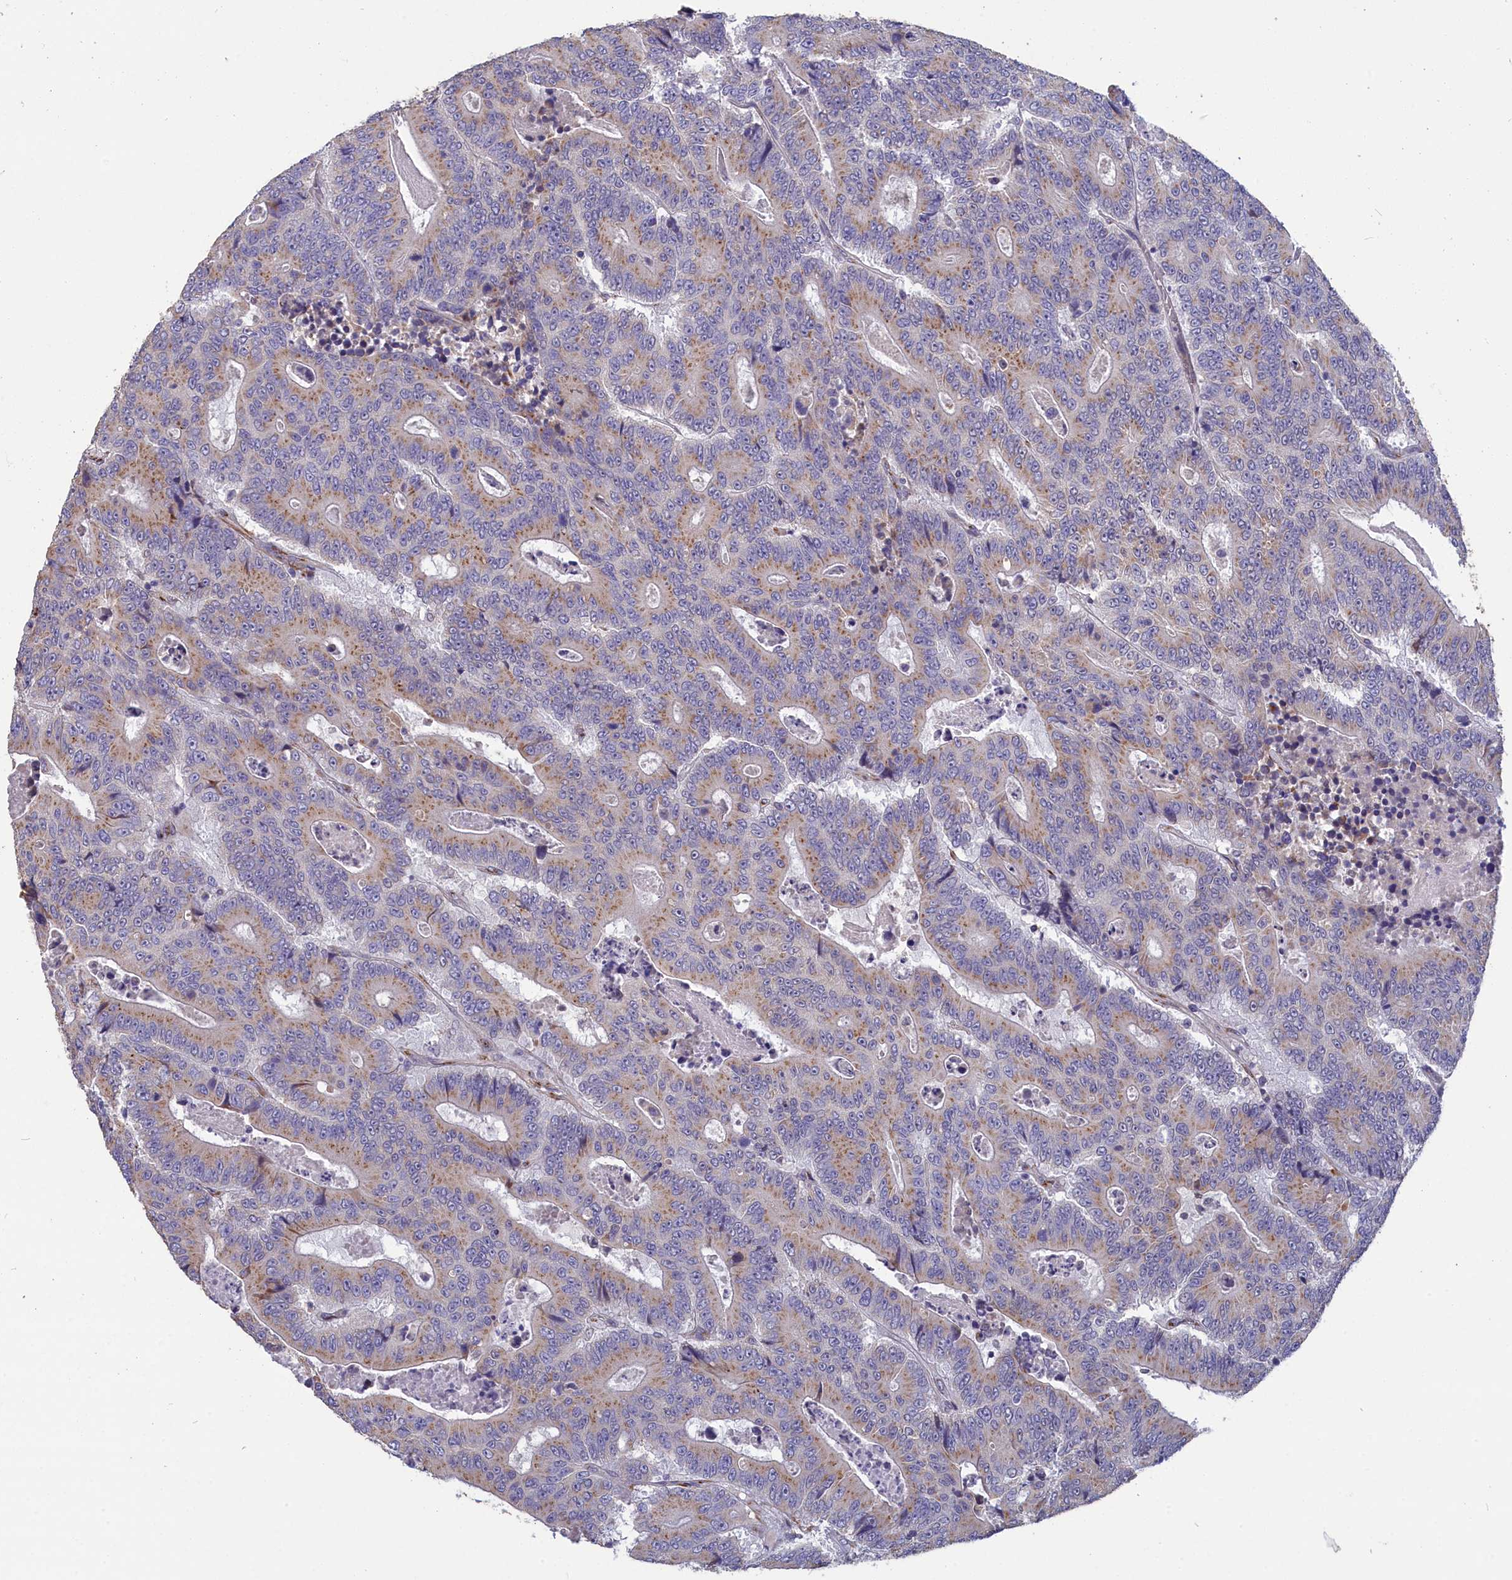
{"staining": {"intensity": "moderate", "quantity": "<25%", "location": "cytoplasmic/membranous"}, "tissue": "colorectal cancer", "cell_type": "Tumor cells", "image_type": "cancer", "snomed": [{"axis": "morphology", "description": "Adenocarcinoma, NOS"}, {"axis": "topography", "description": "Colon"}], "caption": "Immunohistochemical staining of colorectal adenocarcinoma exhibits low levels of moderate cytoplasmic/membranous staining in approximately <25% of tumor cells. Immunohistochemistry stains the protein of interest in brown and the nuclei are stained blue.", "gene": "TUBGCP4", "patient": {"sex": "male", "age": 83}}